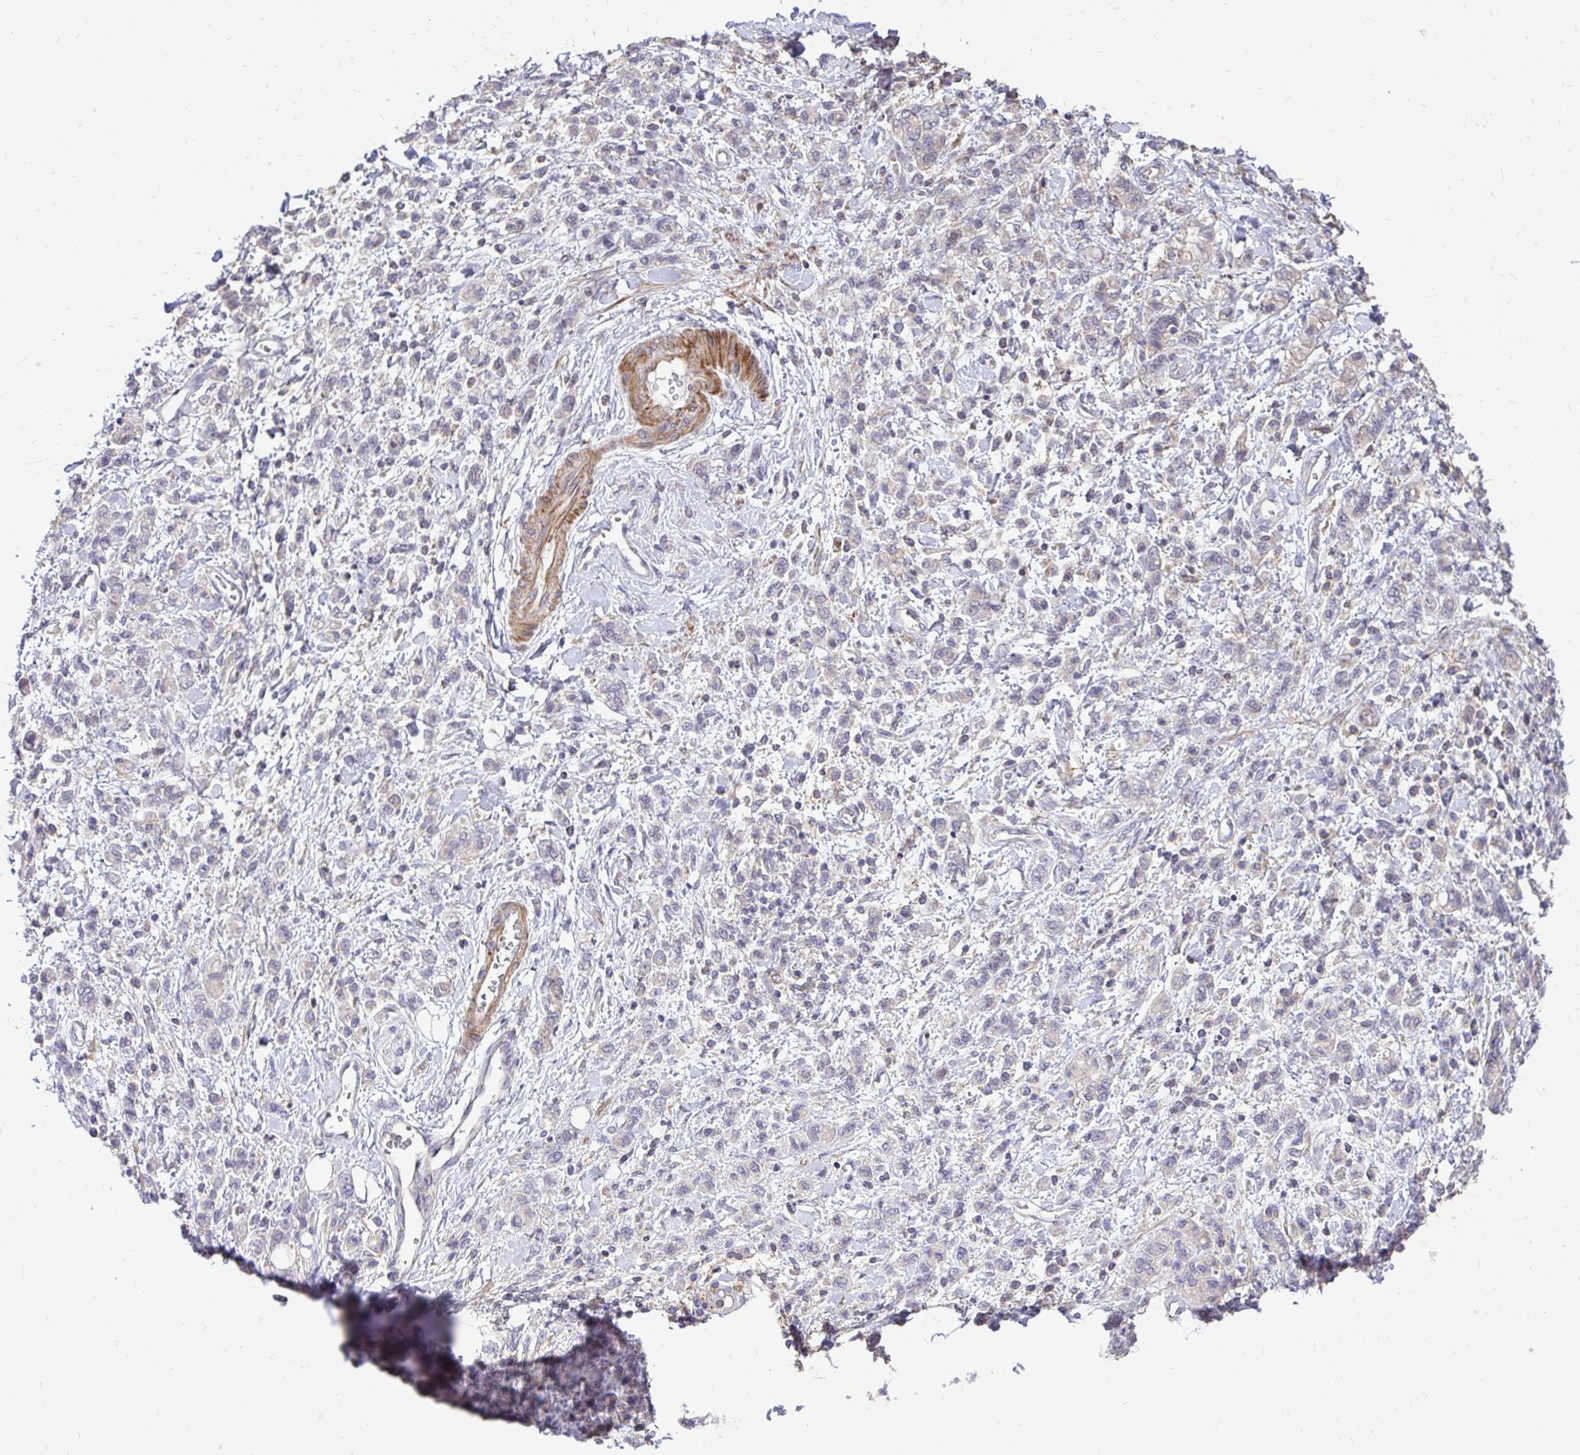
{"staining": {"intensity": "negative", "quantity": "none", "location": "none"}, "tissue": "stomach cancer", "cell_type": "Tumor cells", "image_type": "cancer", "snomed": [{"axis": "morphology", "description": "Adenocarcinoma, NOS"}, {"axis": "topography", "description": "Stomach"}], "caption": "Tumor cells are negative for brown protein staining in adenocarcinoma (stomach). Brightfield microscopy of immunohistochemistry stained with DAB (3,3'-diaminobenzidine) (brown) and hematoxylin (blue), captured at high magnification.", "gene": "IGFL2", "patient": {"sex": "male", "age": 77}}